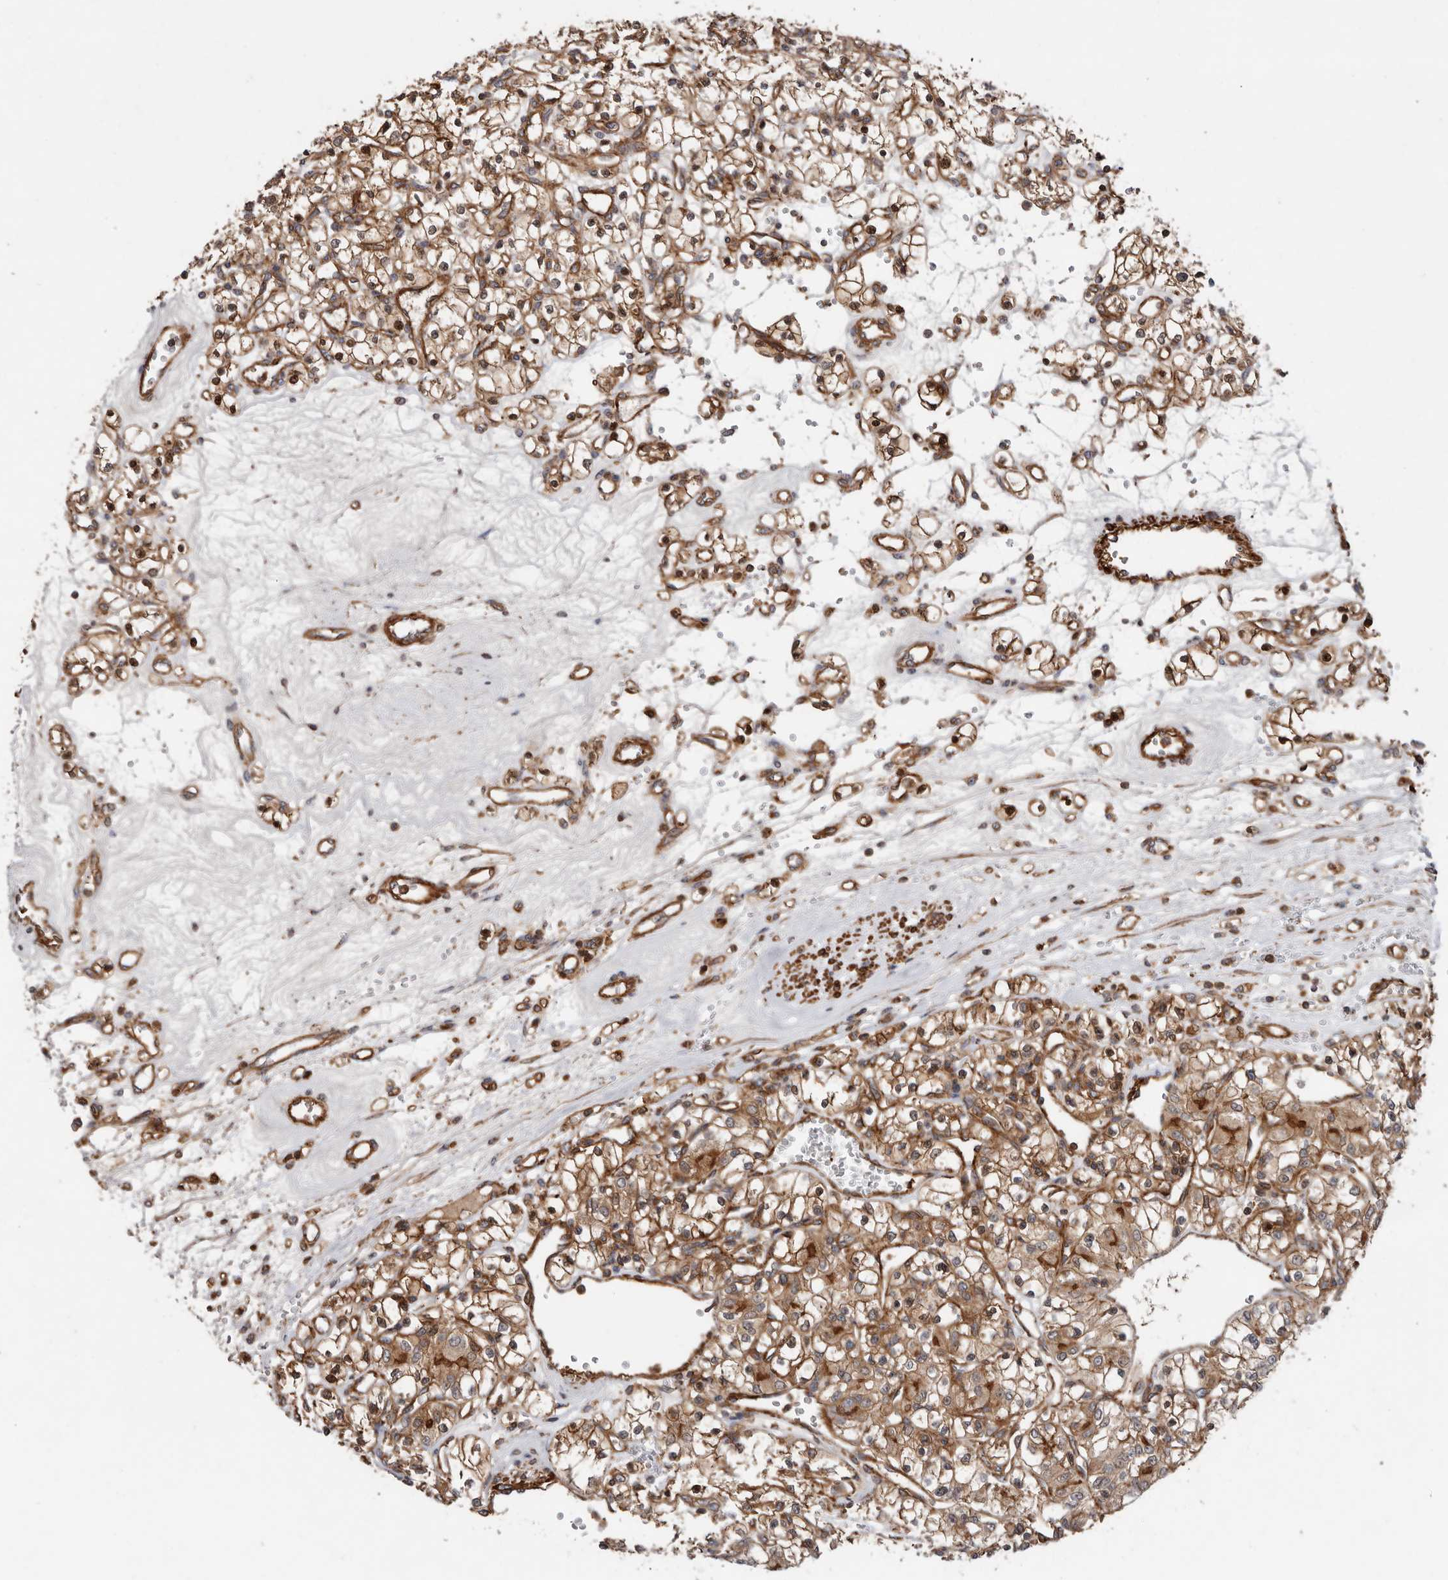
{"staining": {"intensity": "moderate", "quantity": ">75%", "location": "cytoplasmic/membranous"}, "tissue": "renal cancer", "cell_type": "Tumor cells", "image_type": "cancer", "snomed": [{"axis": "morphology", "description": "Adenocarcinoma, NOS"}, {"axis": "topography", "description": "Kidney"}], "caption": "The micrograph exhibits immunohistochemical staining of adenocarcinoma (renal). There is moderate cytoplasmic/membranous expression is appreciated in approximately >75% of tumor cells. (DAB IHC, brown staining for protein, blue staining for nuclei).", "gene": "TMC7", "patient": {"sex": "female", "age": 59}}